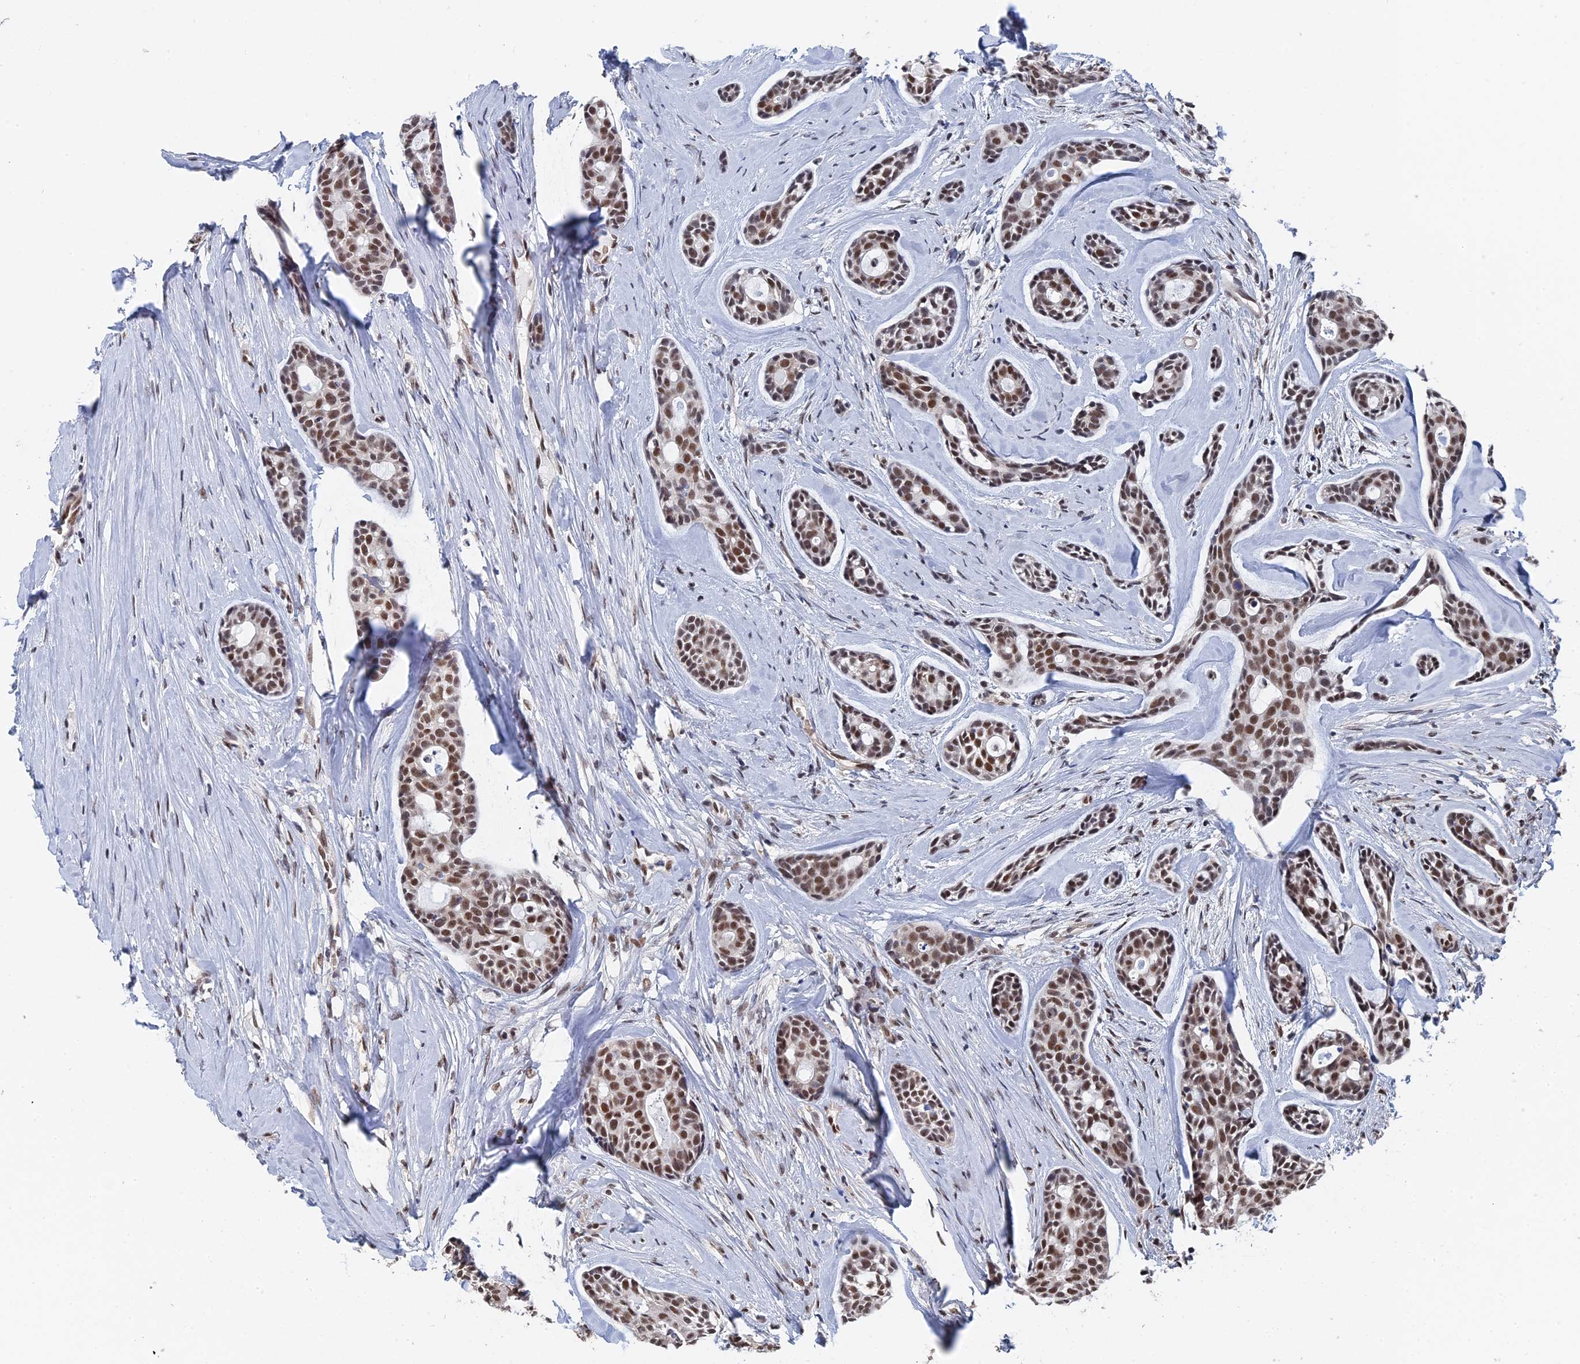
{"staining": {"intensity": "moderate", "quantity": ">75%", "location": "nuclear"}, "tissue": "head and neck cancer", "cell_type": "Tumor cells", "image_type": "cancer", "snomed": [{"axis": "morphology", "description": "Adenocarcinoma, NOS"}, {"axis": "topography", "description": "Subcutis"}, {"axis": "topography", "description": "Head-Neck"}], "caption": "An image of human adenocarcinoma (head and neck) stained for a protein reveals moderate nuclear brown staining in tumor cells. The staining was performed using DAB, with brown indicating positive protein expression. Nuclei are stained blue with hematoxylin.", "gene": "TSSC4", "patient": {"sex": "female", "age": 73}}